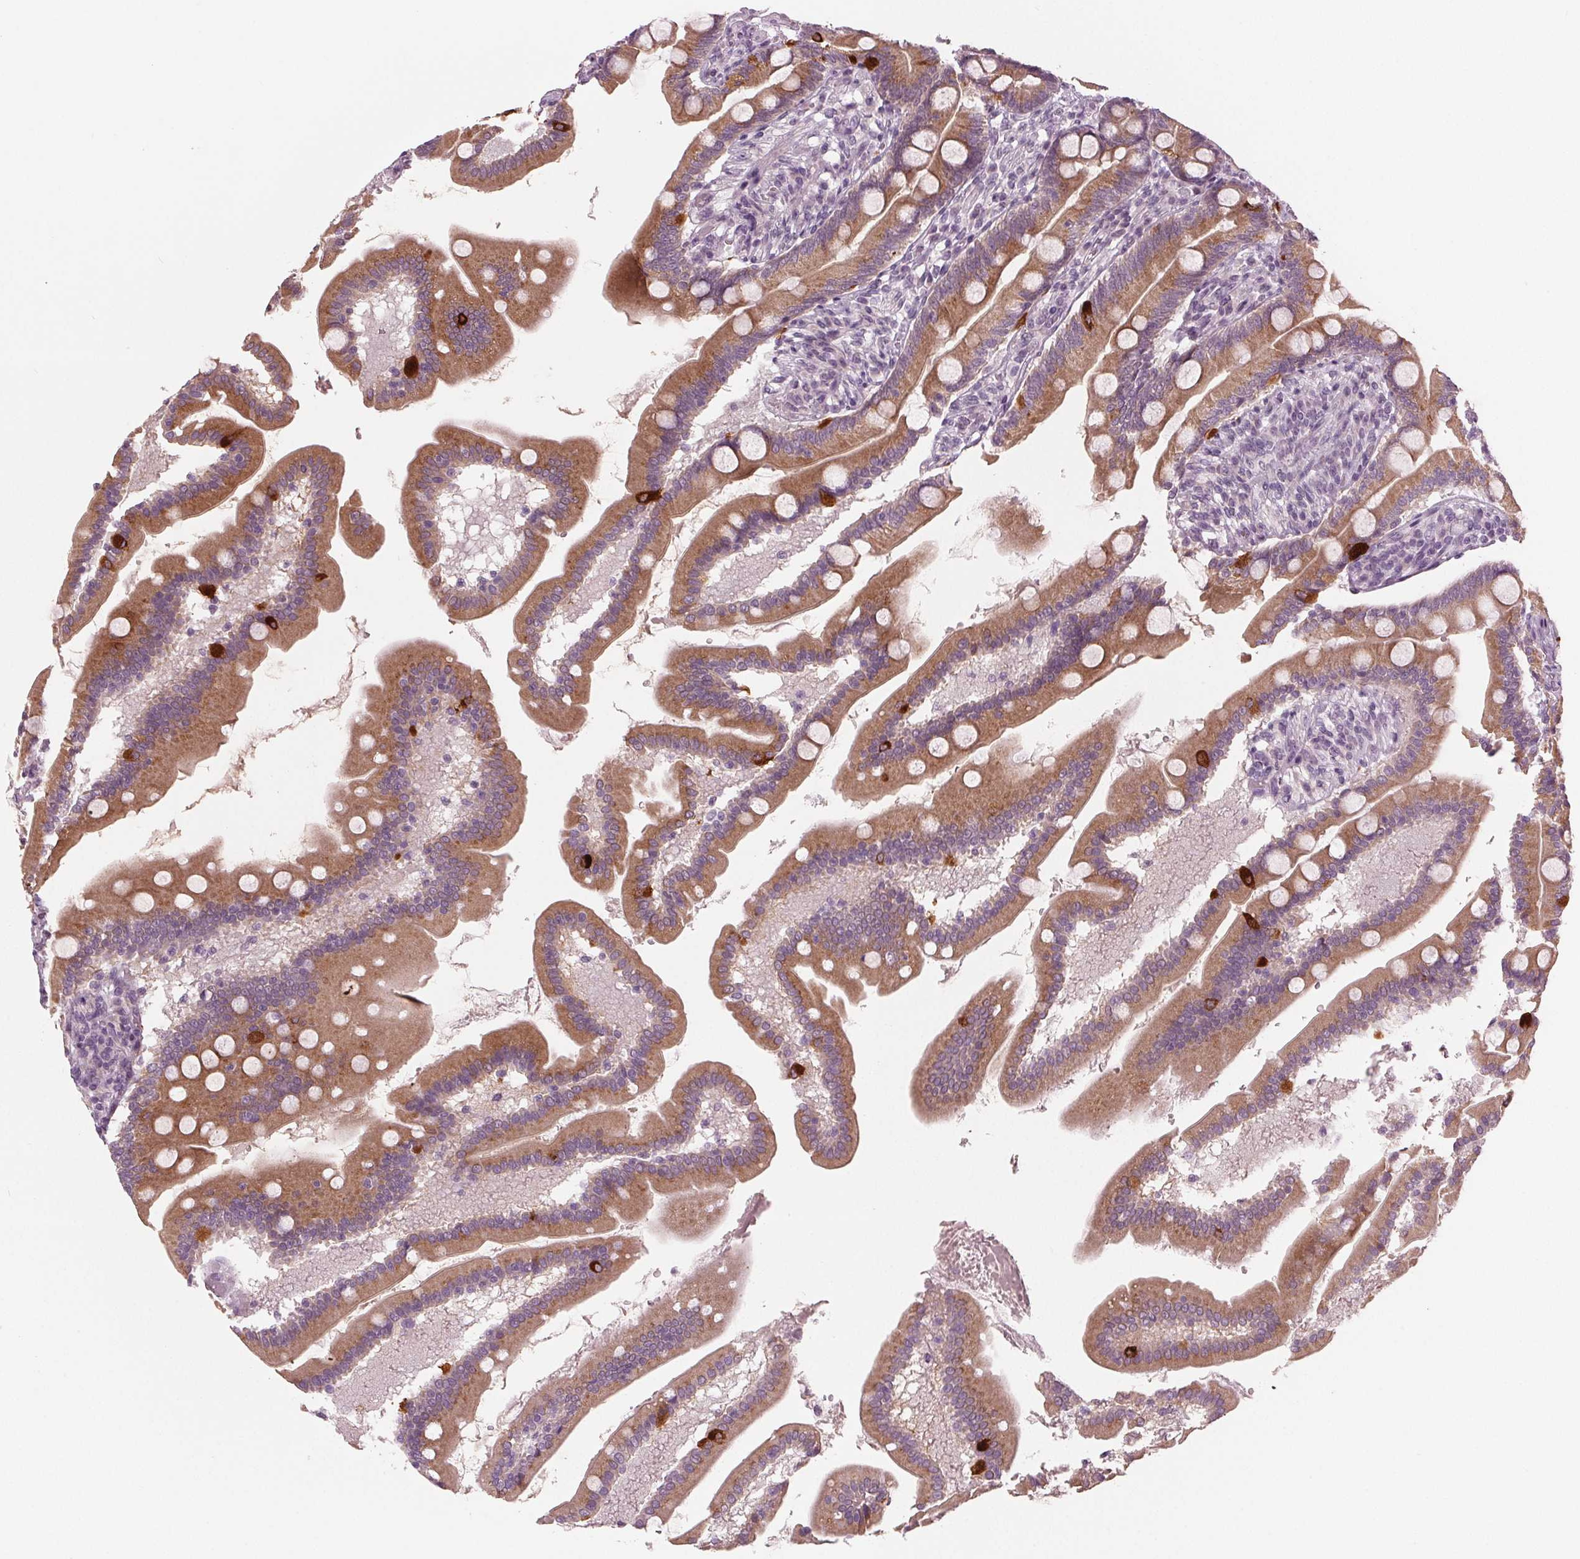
{"staining": {"intensity": "moderate", "quantity": ">75%", "location": "cytoplasmic/membranous"}, "tissue": "duodenum", "cell_type": "Glandular cells", "image_type": "normal", "snomed": [{"axis": "morphology", "description": "Normal tissue, NOS"}, {"axis": "topography", "description": "Duodenum"}], "caption": "Moderate cytoplasmic/membranous positivity is present in approximately >75% of glandular cells in normal duodenum. Using DAB (brown) and hematoxylin (blue) stains, captured at high magnification using brightfield microscopy.", "gene": "PRAP1", "patient": {"sex": "female", "age": 67}}